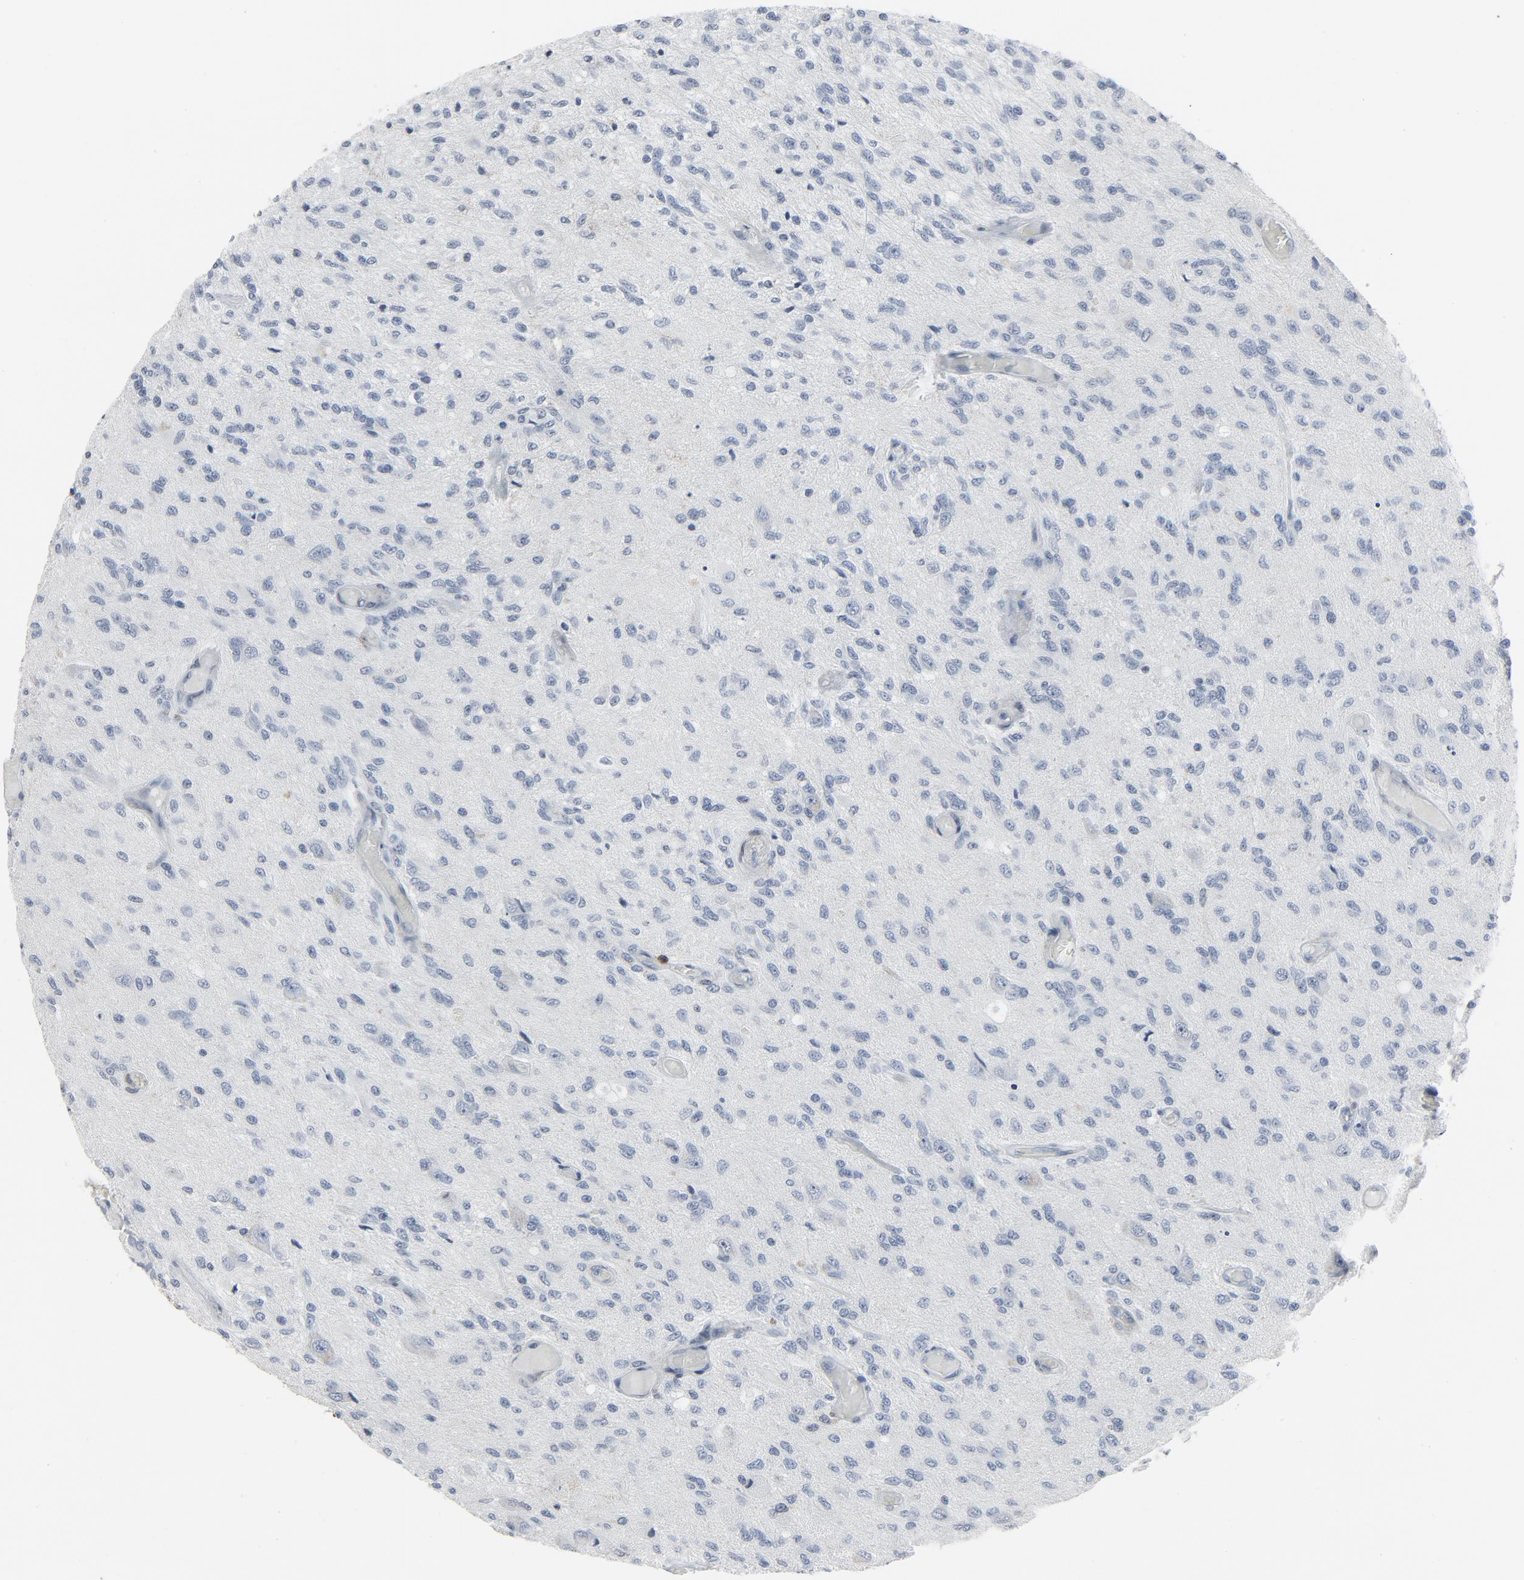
{"staining": {"intensity": "negative", "quantity": "none", "location": "none"}, "tissue": "glioma", "cell_type": "Tumor cells", "image_type": "cancer", "snomed": [{"axis": "morphology", "description": "Normal tissue, NOS"}, {"axis": "morphology", "description": "Glioma, malignant, High grade"}, {"axis": "topography", "description": "Cerebral cortex"}], "caption": "Tumor cells are negative for brown protein staining in glioma.", "gene": "LCP2", "patient": {"sex": "male", "age": 77}}